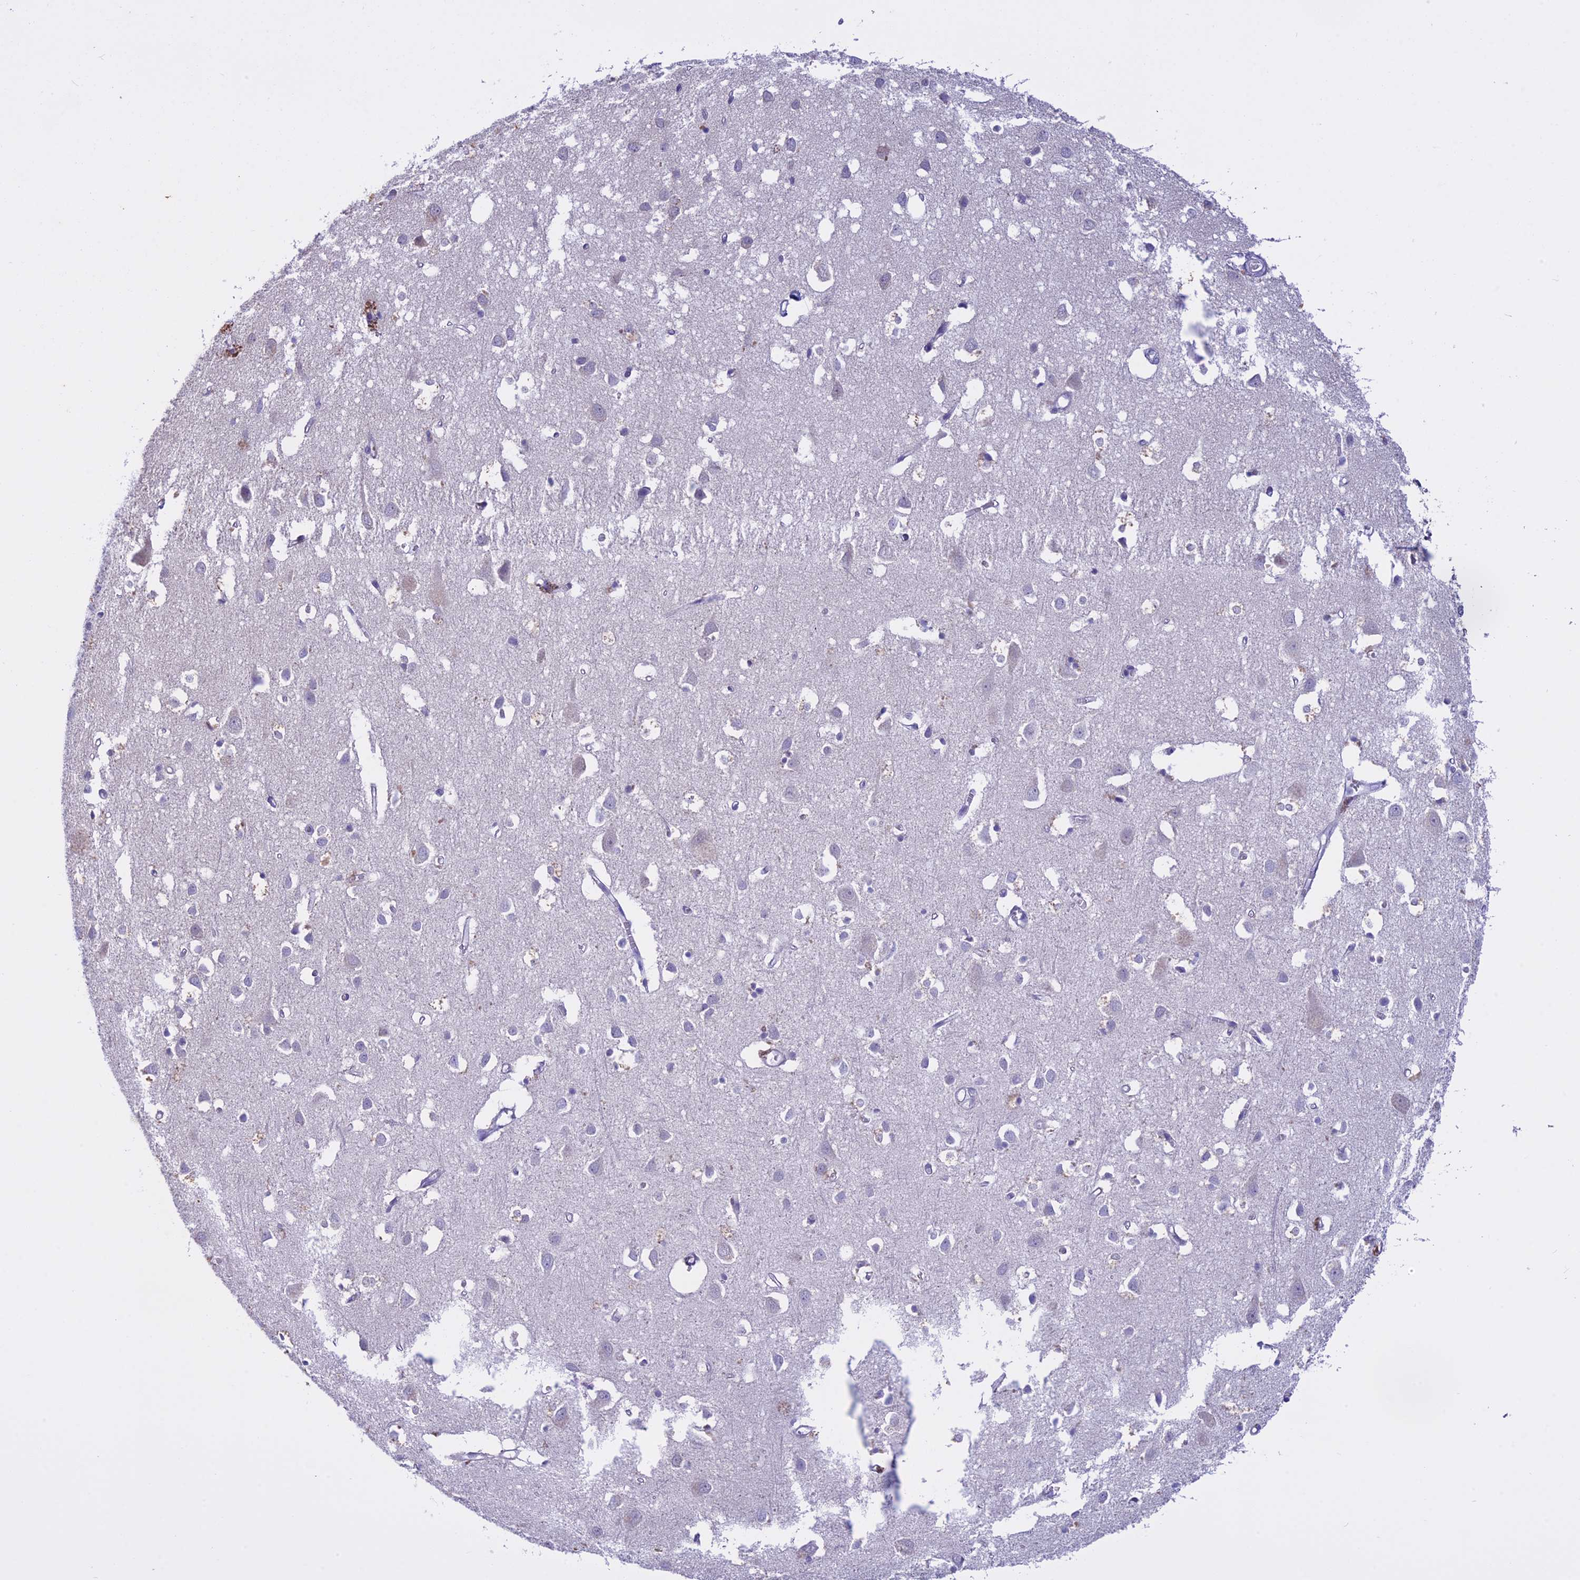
{"staining": {"intensity": "negative", "quantity": "none", "location": "none"}, "tissue": "cerebral cortex", "cell_type": "Endothelial cells", "image_type": "normal", "snomed": [{"axis": "morphology", "description": "Normal tissue, NOS"}, {"axis": "topography", "description": "Cerebral cortex"}], "caption": "An IHC image of normal cerebral cortex is shown. There is no staining in endothelial cells of cerebral cortex. Brightfield microscopy of IHC stained with DAB (3,3'-diaminobenzidine) (brown) and hematoxylin (blue), captured at high magnification.", "gene": "LHFPL2", "patient": {"sex": "female", "age": 64}}